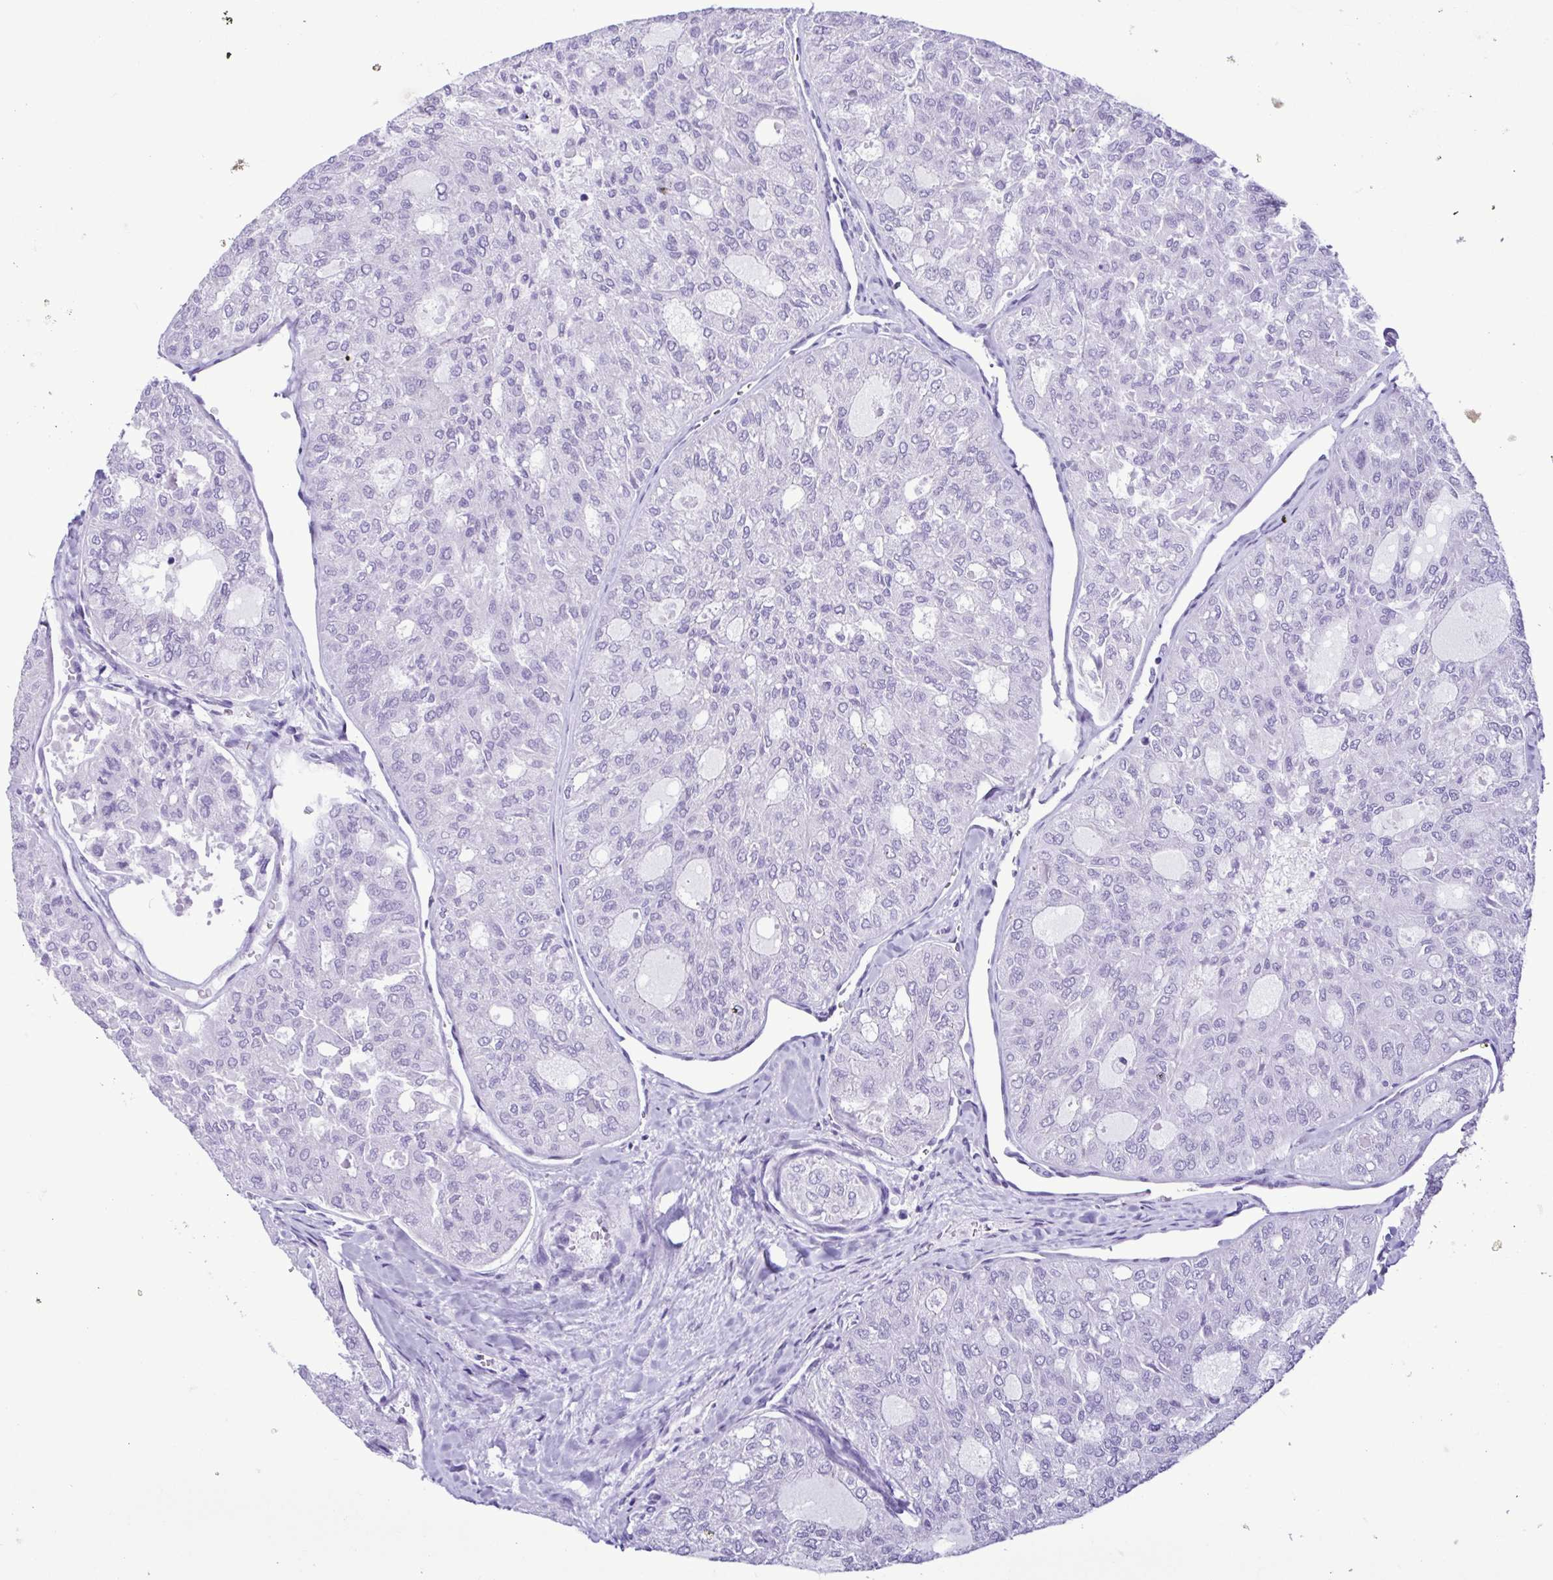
{"staining": {"intensity": "negative", "quantity": "none", "location": "none"}, "tissue": "thyroid cancer", "cell_type": "Tumor cells", "image_type": "cancer", "snomed": [{"axis": "morphology", "description": "Follicular adenoma carcinoma, NOS"}, {"axis": "topography", "description": "Thyroid gland"}], "caption": "Immunohistochemistry (IHC) histopathology image of neoplastic tissue: human thyroid cancer (follicular adenoma carcinoma) stained with DAB demonstrates no significant protein staining in tumor cells.", "gene": "SPATA16", "patient": {"sex": "male", "age": 75}}